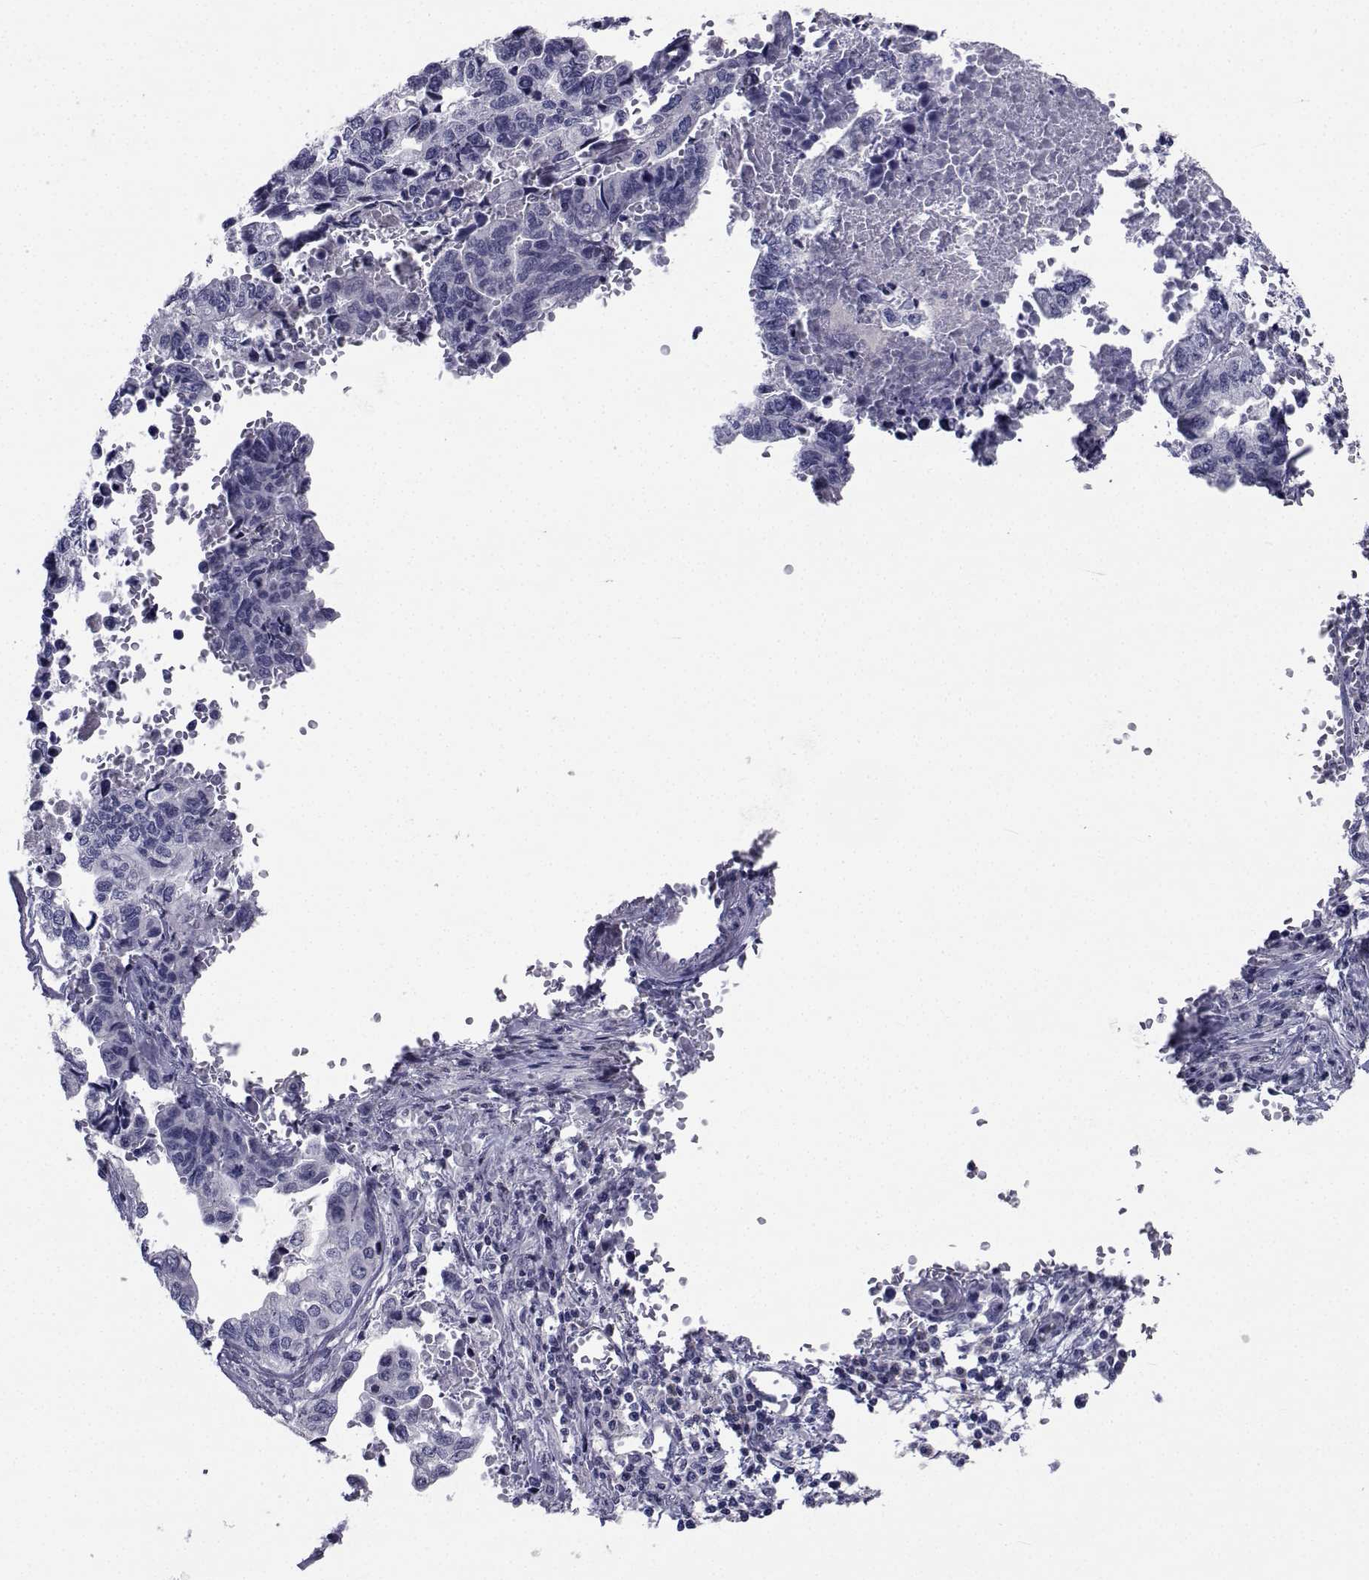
{"staining": {"intensity": "negative", "quantity": "none", "location": "none"}, "tissue": "stomach cancer", "cell_type": "Tumor cells", "image_type": "cancer", "snomed": [{"axis": "morphology", "description": "Adenocarcinoma, NOS"}, {"axis": "topography", "description": "Stomach, upper"}], "caption": "High power microscopy image of an IHC micrograph of stomach cancer (adenocarcinoma), revealing no significant staining in tumor cells. (Immunohistochemistry, brightfield microscopy, high magnification).", "gene": "CHRNA1", "patient": {"sex": "female", "age": 67}}